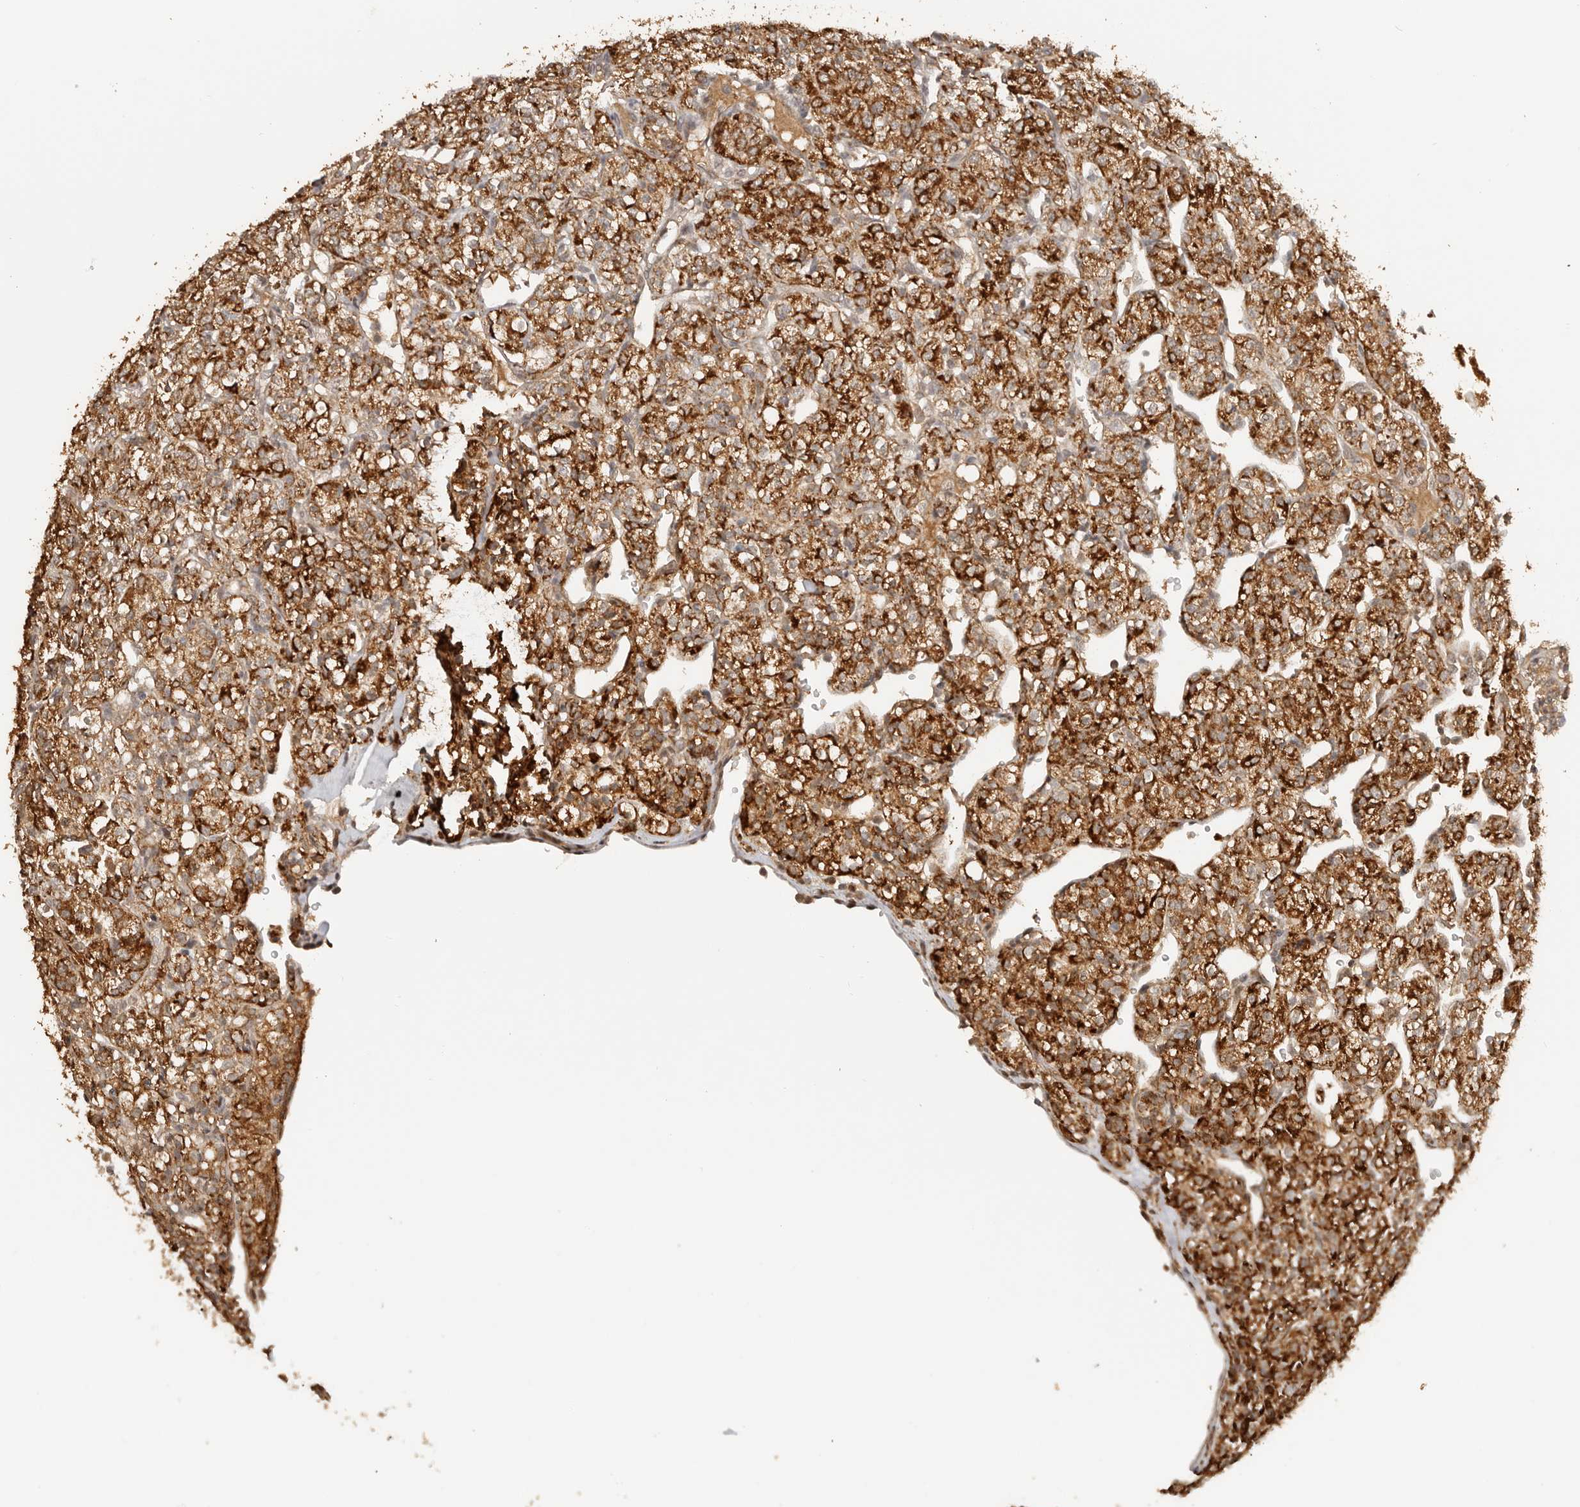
{"staining": {"intensity": "strong", "quantity": ">75%", "location": "cytoplasmic/membranous"}, "tissue": "renal cancer", "cell_type": "Tumor cells", "image_type": "cancer", "snomed": [{"axis": "morphology", "description": "Adenocarcinoma, NOS"}, {"axis": "topography", "description": "Kidney"}], "caption": "High-power microscopy captured an immunohistochemistry micrograph of renal adenocarcinoma, revealing strong cytoplasmic/membranous expression in about >75% of tumor cells.", "gene": "SEC14L1", "patient": {"sex": "male", "age": 77}}